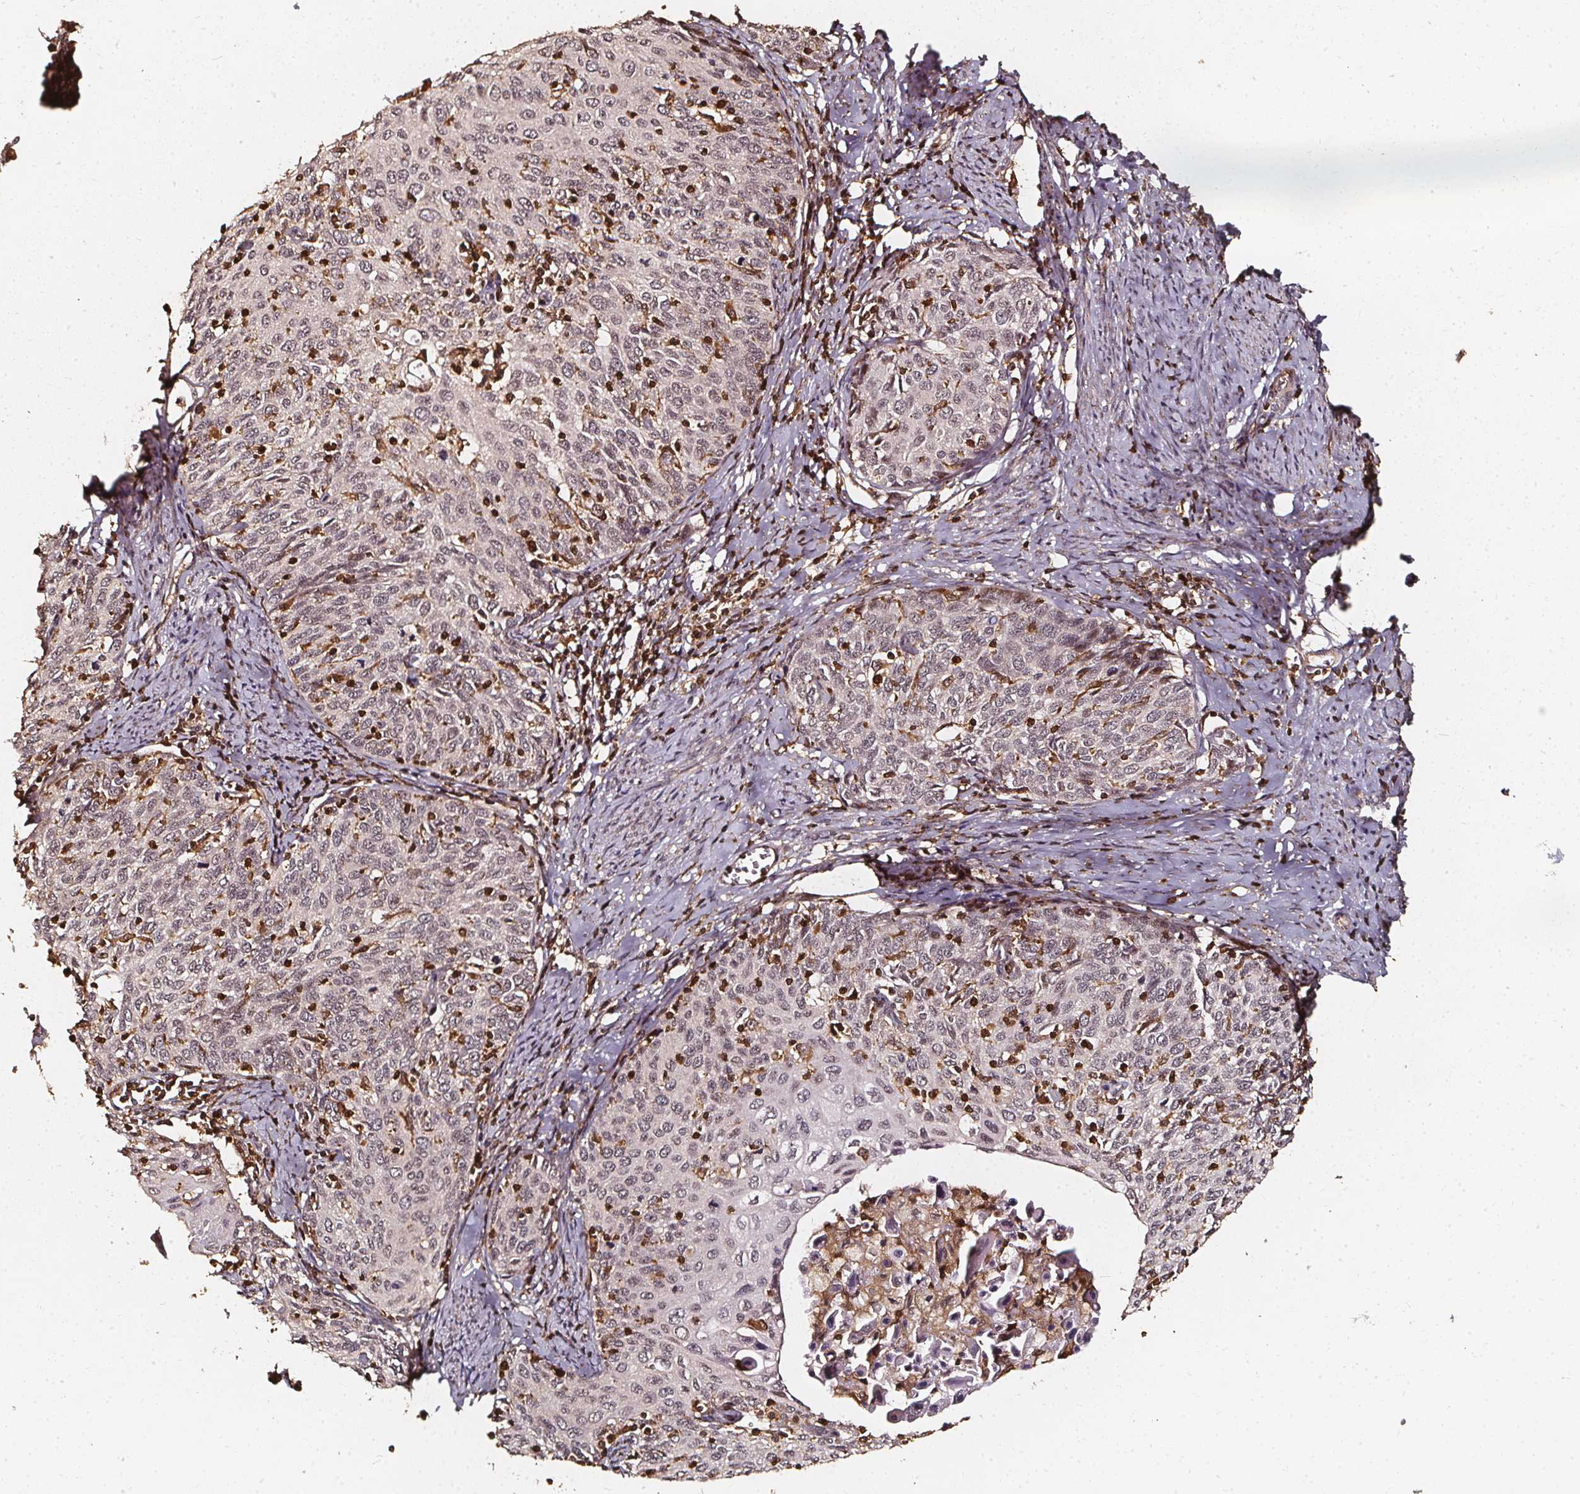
{"staining": {"intensity": "weak", "quantity": "25%-75%", "location": "nuclear"}, "tissue": "cervical cancer", "cell_type": "Tumor cells", "image_type": "cancer", "snomed": [{"axis": "morphology", "description": "Squamous cell carcinoma, NOS"}, {"axis": "topography", "description": "Cervix"}], "caption": "Human cervical cancer stained with a brown dye exhibits weak nuclear positive staining in approximately 25%-75% of tumor cells.", "gene": "EXOSC9", "patient": {"sex": "female", "age": 62}}